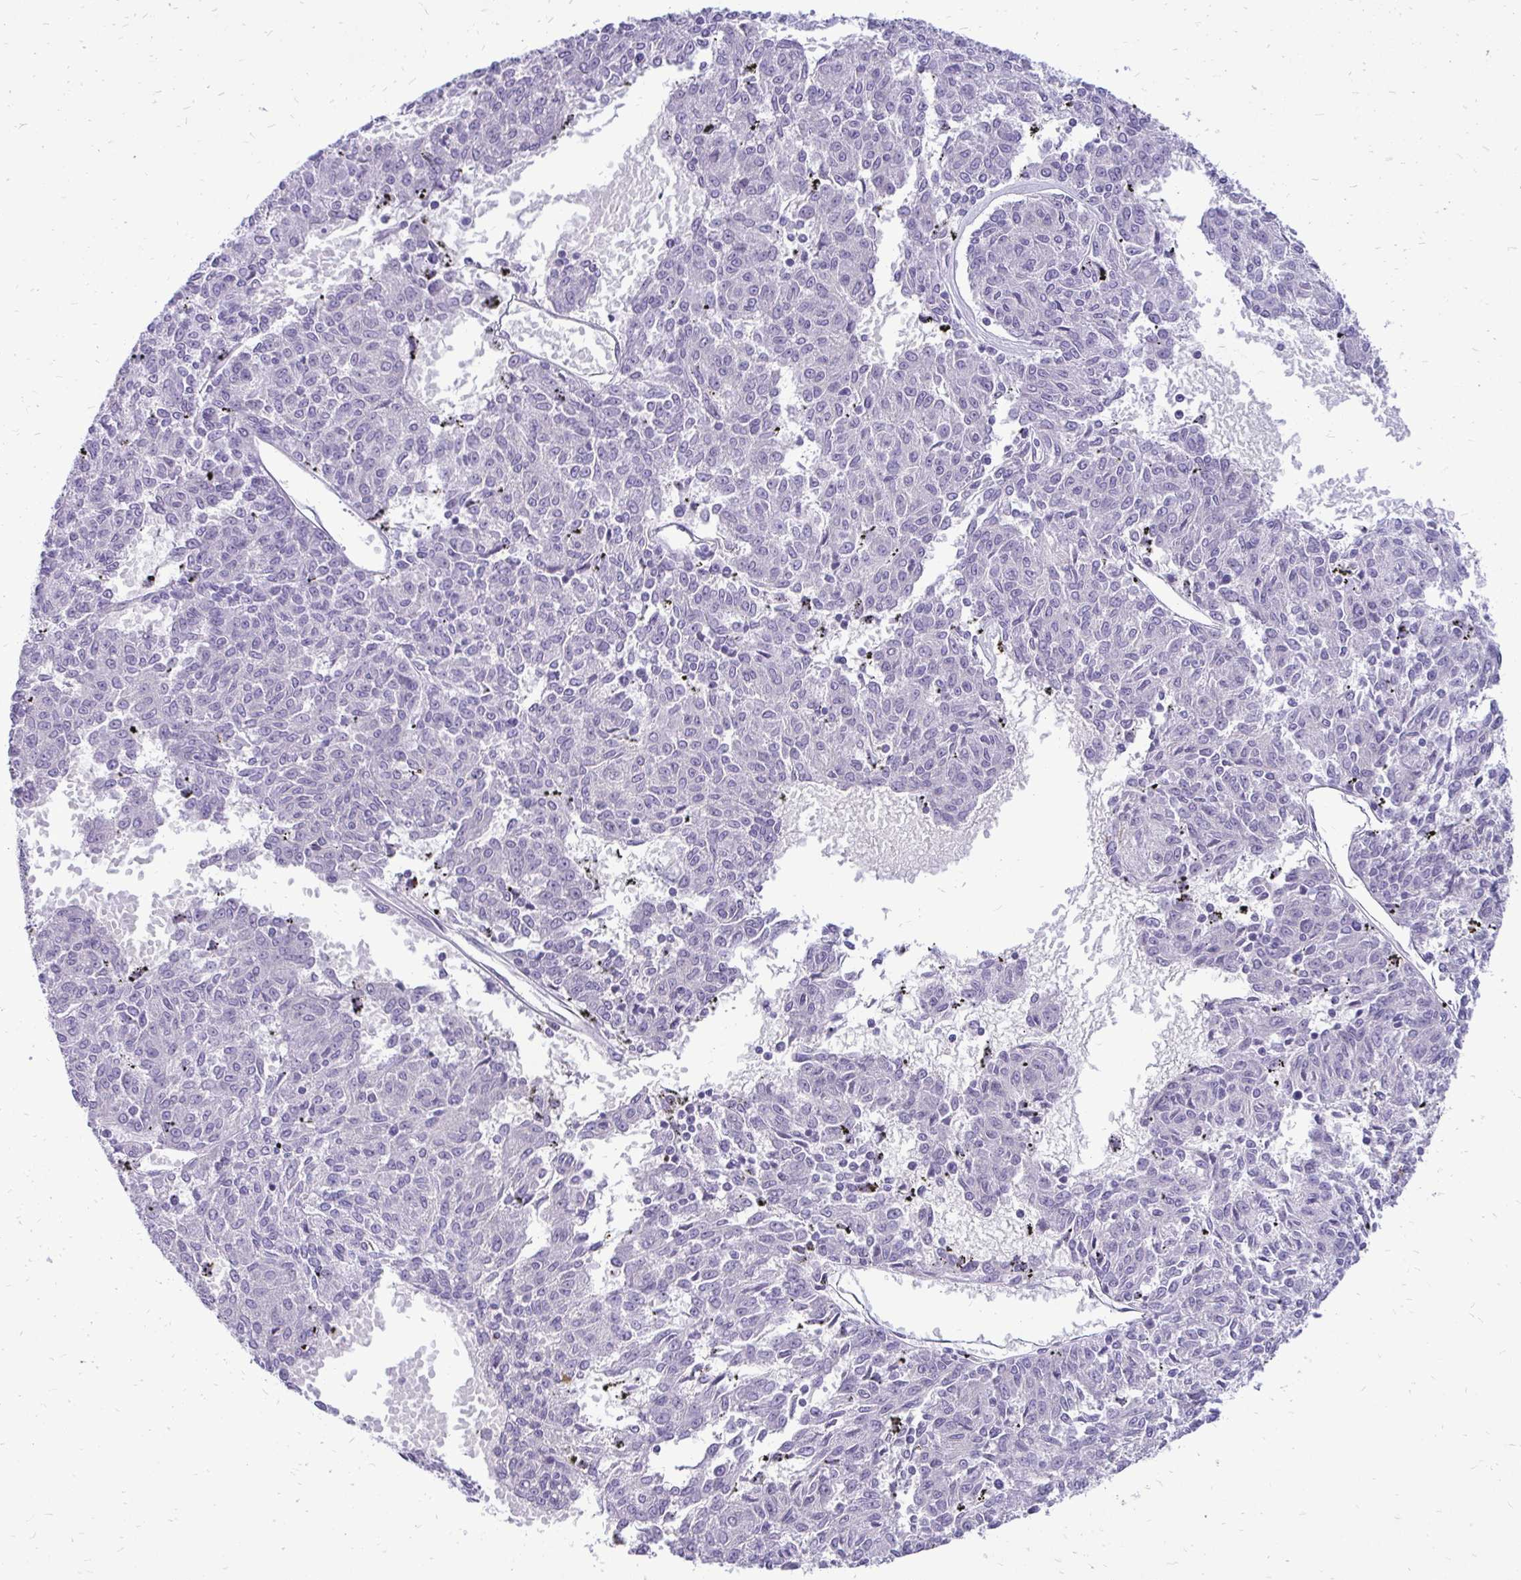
{"staining": {"intensity": "negative", "quantity": "none", "location": "none"}, "tissue": "melanoma", "cell_type": "Tumor cells", "image_type": "cancer", "snomed": [{"axis": "morphology", "description": "Malignant melanoma, NOS"}, {"axis": "topography", "description": "Skin"}], "caption": "High magnification brightfield microscopy of melanoma stained with DAB (3,3'-diaminobenzidine) (brown) and counterstained with hematoxylin (blue): tumor cells show no significant staining.", "gene": "SPTBN2", "patient": {"sex": "female", "age": 72}}